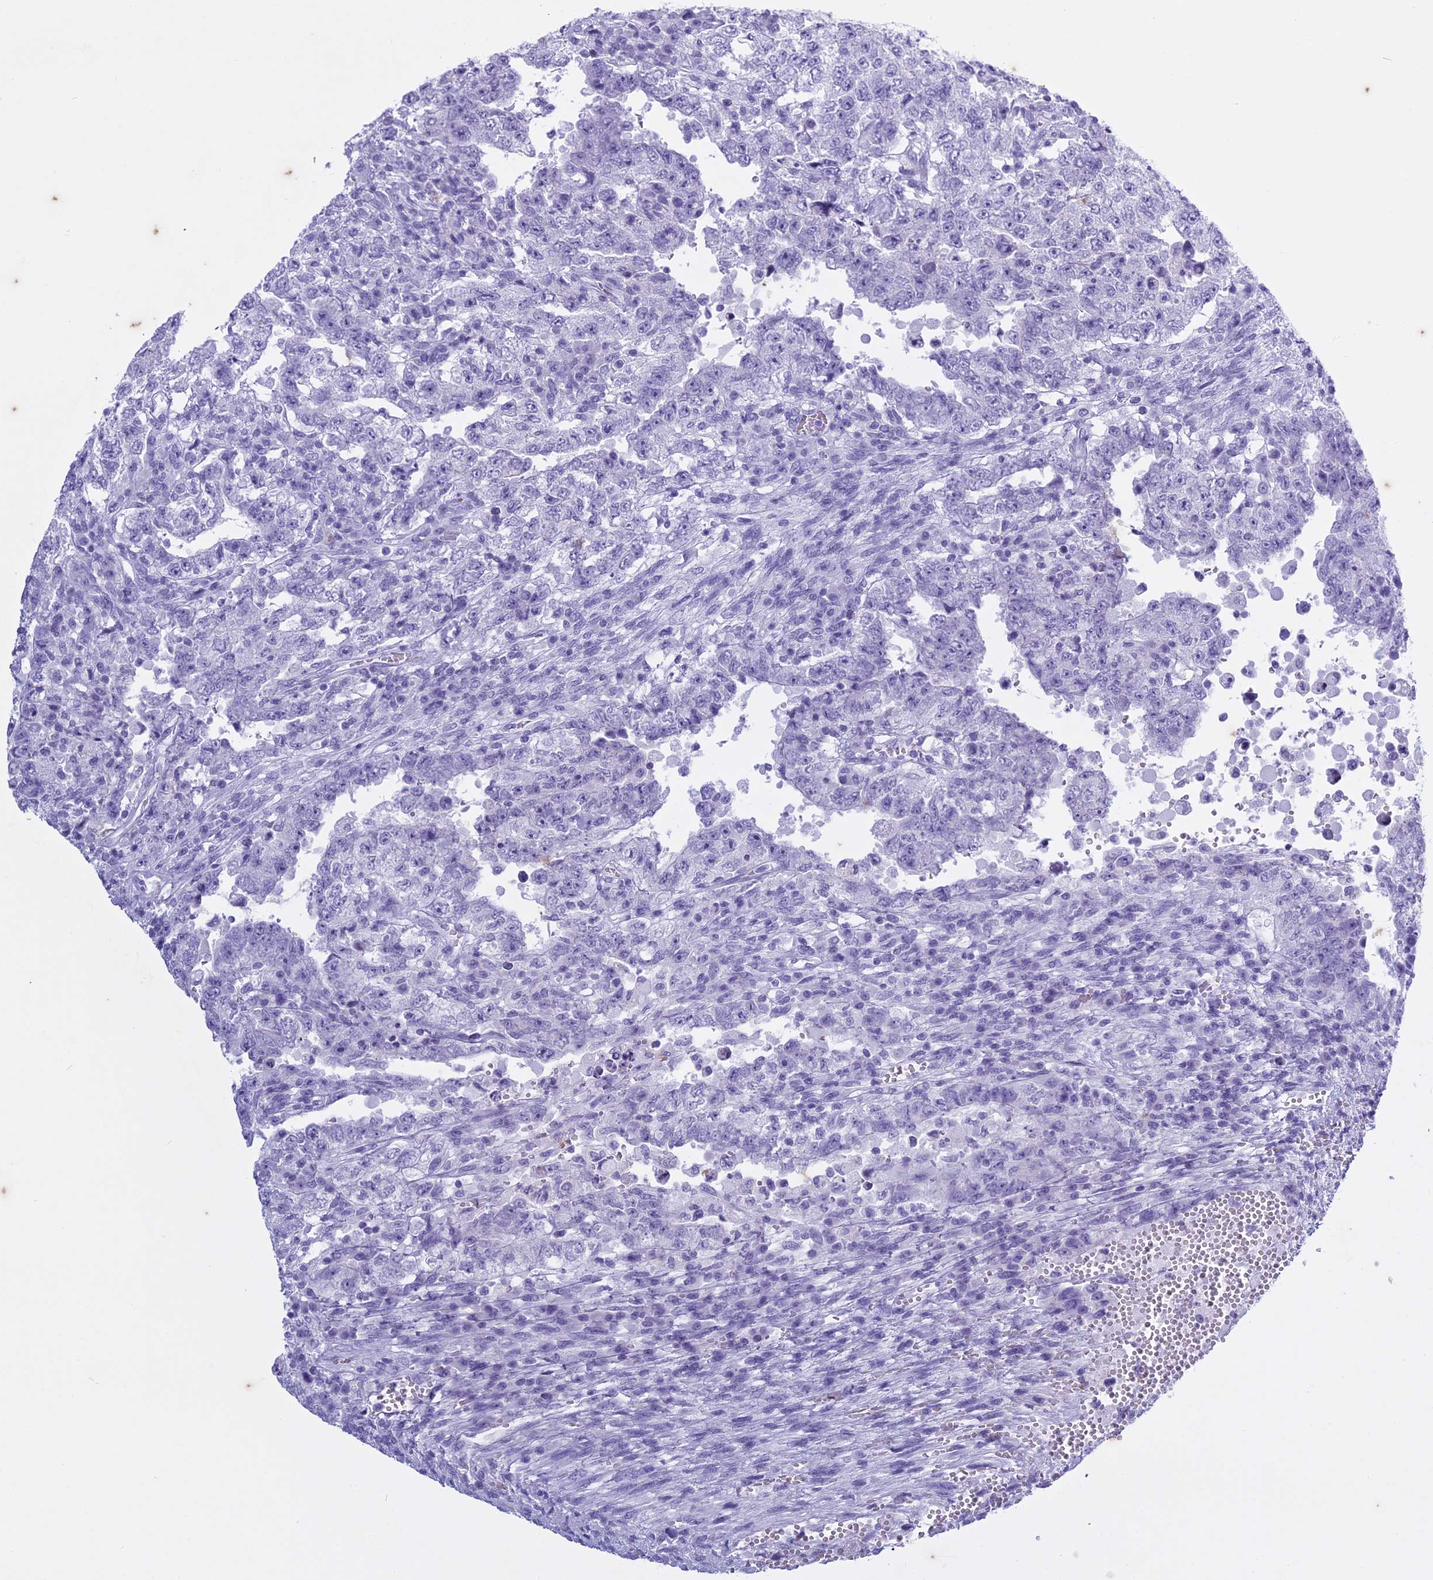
{"staining": {"intensity": "negative", "quantity": "none", "location": "none"}, "tissue": "testis cancer", "cell_type": "Tumor cells", "image_type": "cancer", "snomed": [{"axis": "morphology", "description": "Carcinoma, Embryonal, NOS"}, {"axis": "topography", "description": "Testis"}], "caption": "Tumor cells are negative for brown protein staining in testis embryonal carcinoma. The staining was performed using DAB to visualize the protein expression in brown, while the nuclei were stained in blue with hematoxylin (Magnification: 20x).", "gene": "HMGB4", "patient": {"sex": "male", "age": 26}}